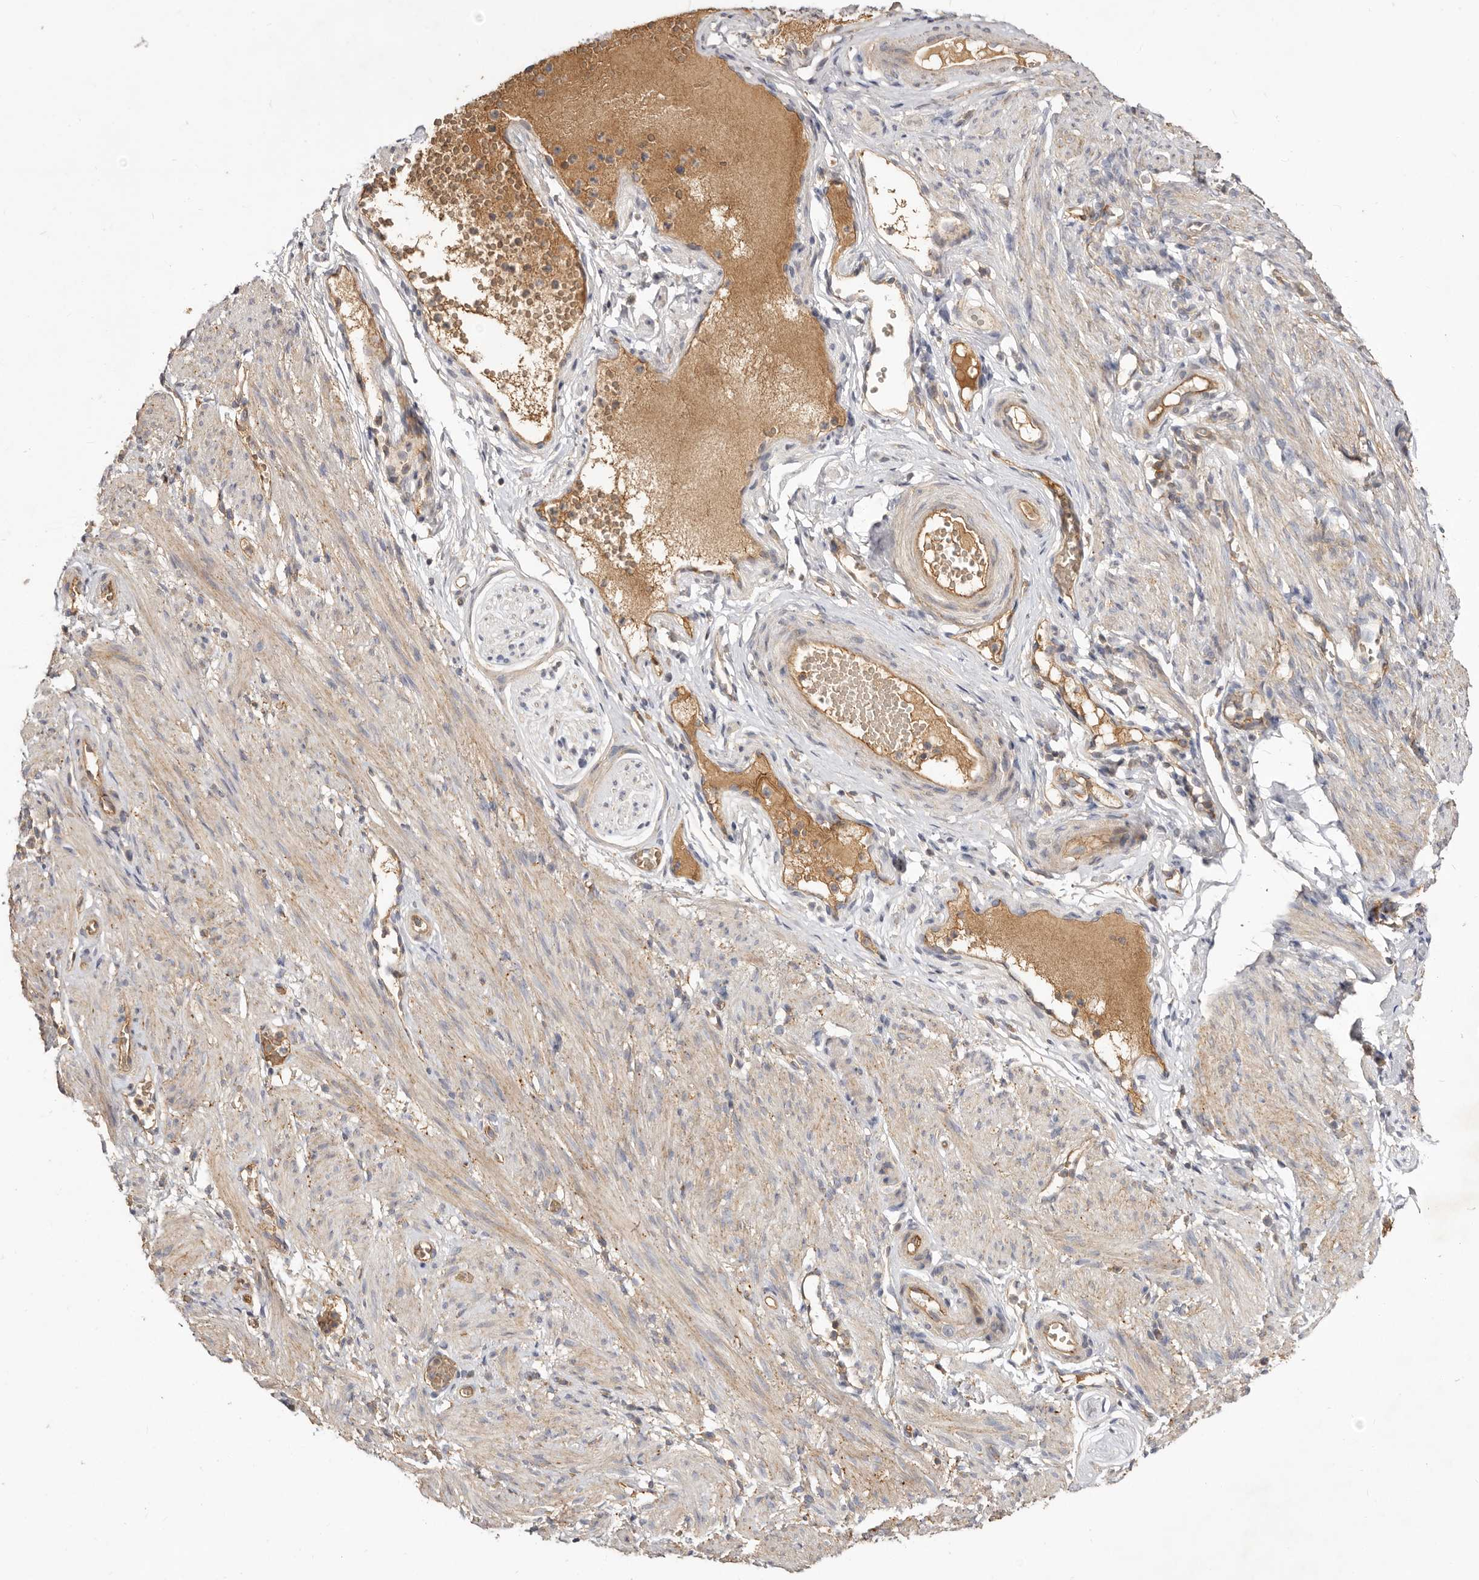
{"staining": {"intensity": "weak", "quantity": ">75%", "location": "cytoplasmic/membranous"}, "tissue": "adipose tissue", "cell_type": "Adipocytes", "image_type": "normal", "snomed": [{"axis": "morphology", "description": "Normal tissue, NOS"}, {"axis": "topography", "description": "Smooth muscle"}, {"axis": "topography", "description": "Peripheral nerve tissue"}], "caption": "A low amount of weak cytoplasmic/membranous positivity is appreciated in approximately >75% of adipocytes in benign adipose tissue.", "gene": "ADAMTS9", "patient": {"sex": "female", "age": 39}}